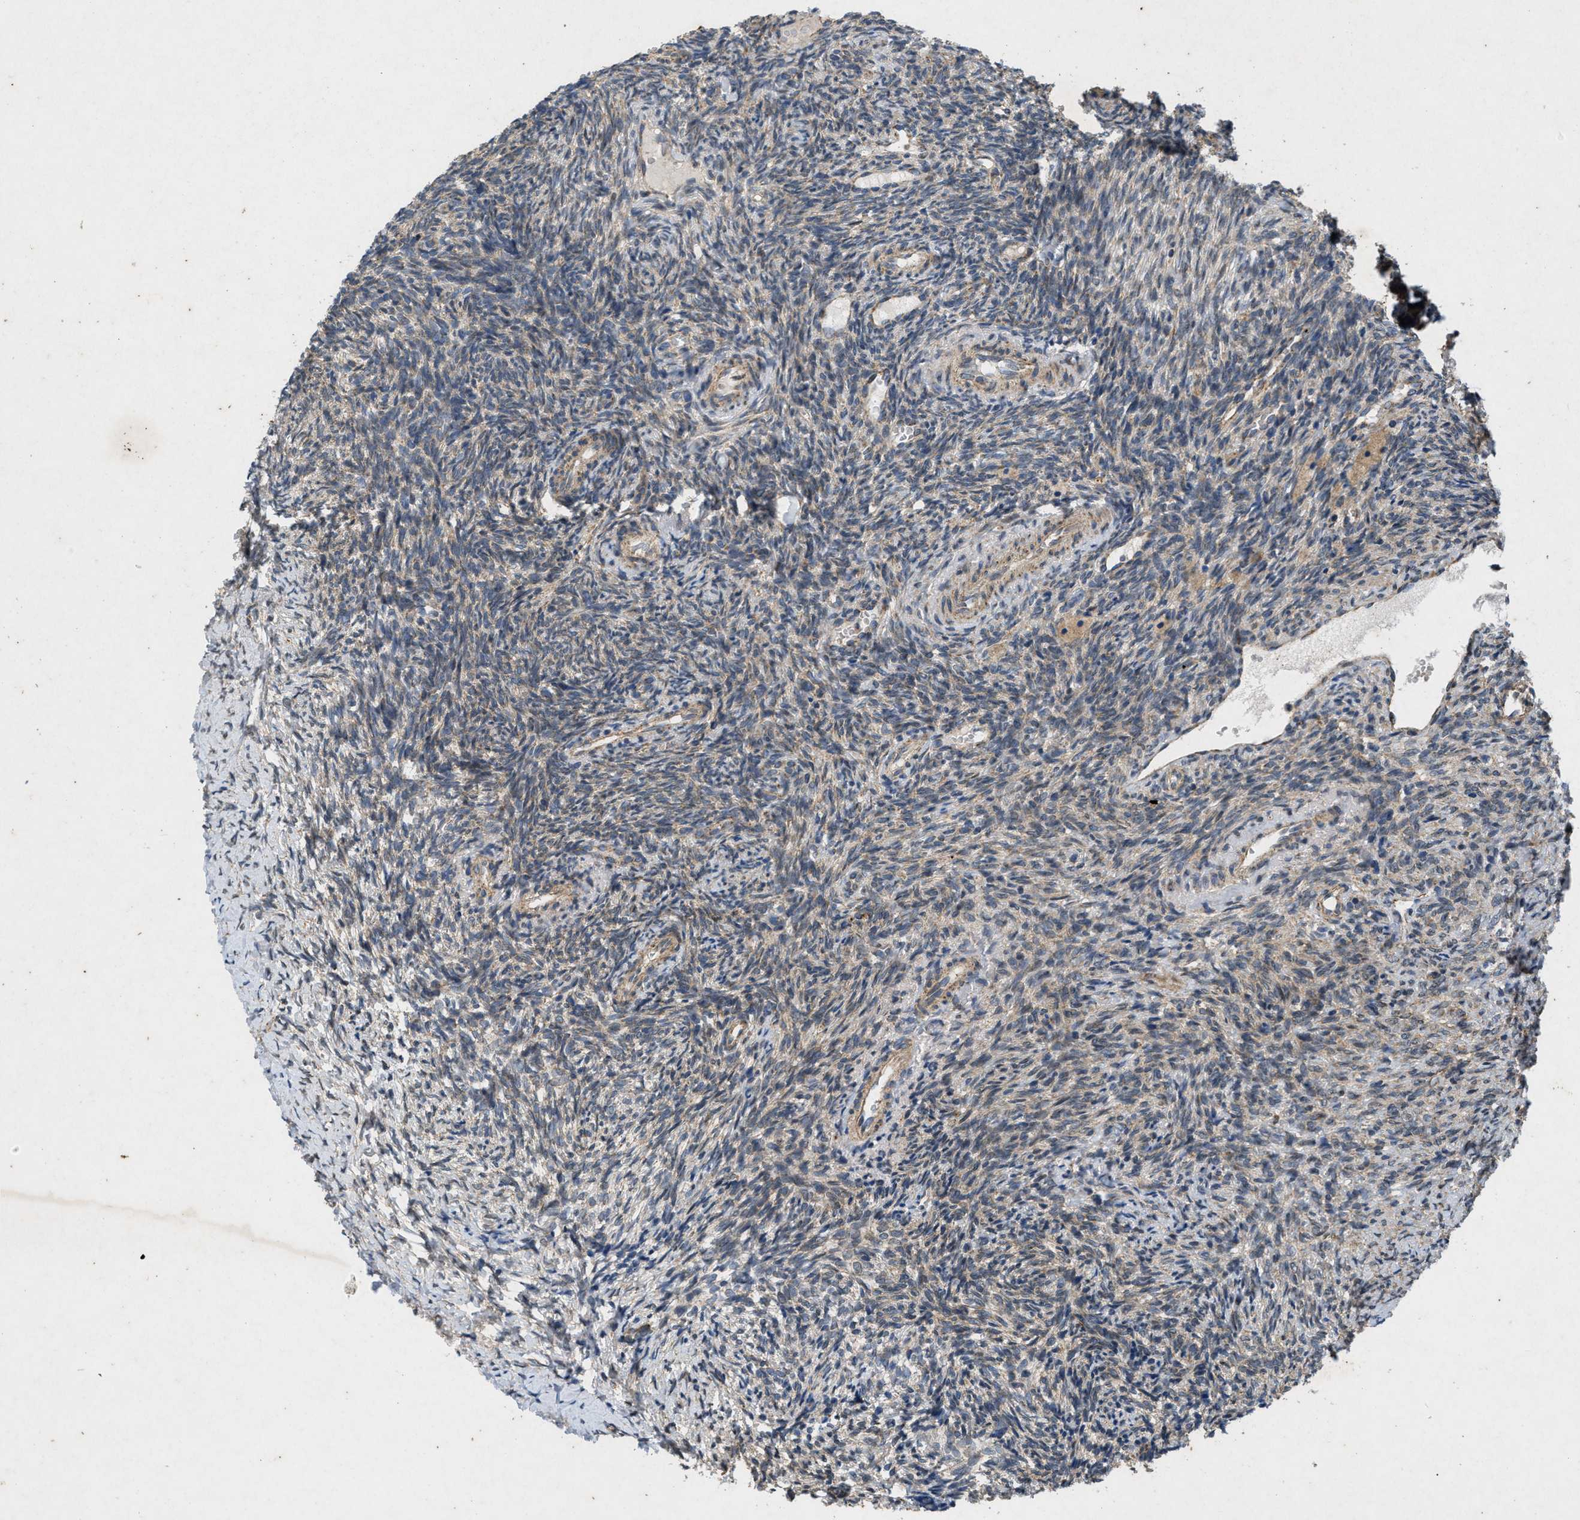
{"staining": {"intensity": "moderate", "quantity": ">75%", "location": "cytoplasmic/membranous"}, "tissue": "ovary", "cell_type": "Follicle cells", "image_type": "normal", "snomed": [{"axis": "morphology", "description": "Normal tissue, NOS"}, {"axis": "topography", "description": "Ovary"}], "caption": "Protein analysis of unremarkable ovary exhibits moderate cytoplasmic/membranous staining in approximately >75% of follicle cells.", "gene": "PRKG2", "patient": {"sex": "female", "age": 41}}